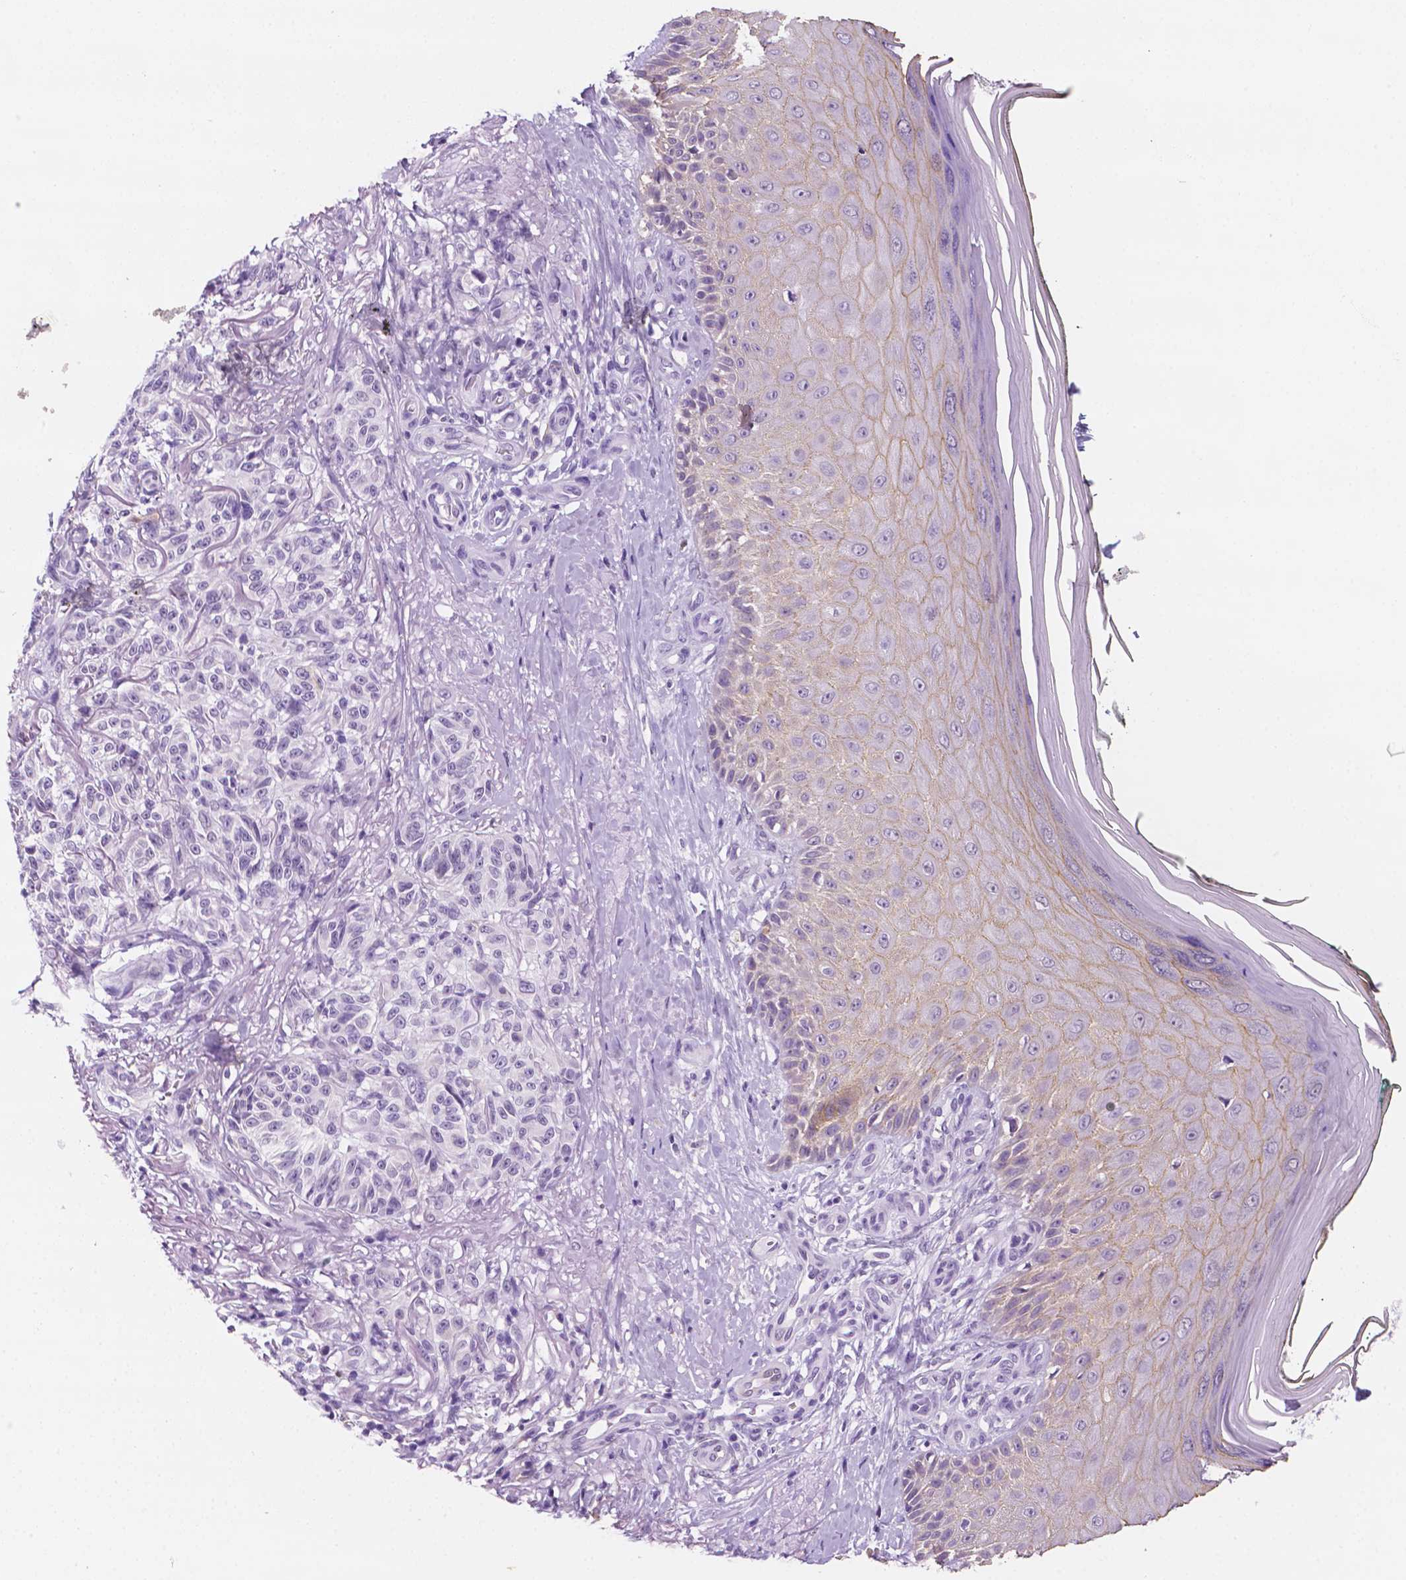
{"staining": {"intensity": "negative", "quantity": "none", "location": "none"}, "tissue": "melanoma", "cell_type": "Tumor cells", "image_type": "cancer", "snomed": [{"axis": "morphology", "description": "Malignant melanoma, NOS"}, {"axis": "topography", "description": "Skin"}], "caption": "High power microscopy micrograph of an IHC image of malignant melanoma, revealing no significant positivity in tumor cells.", "gene": "PPL", "patient": {"sex": "female", "age": 85}}